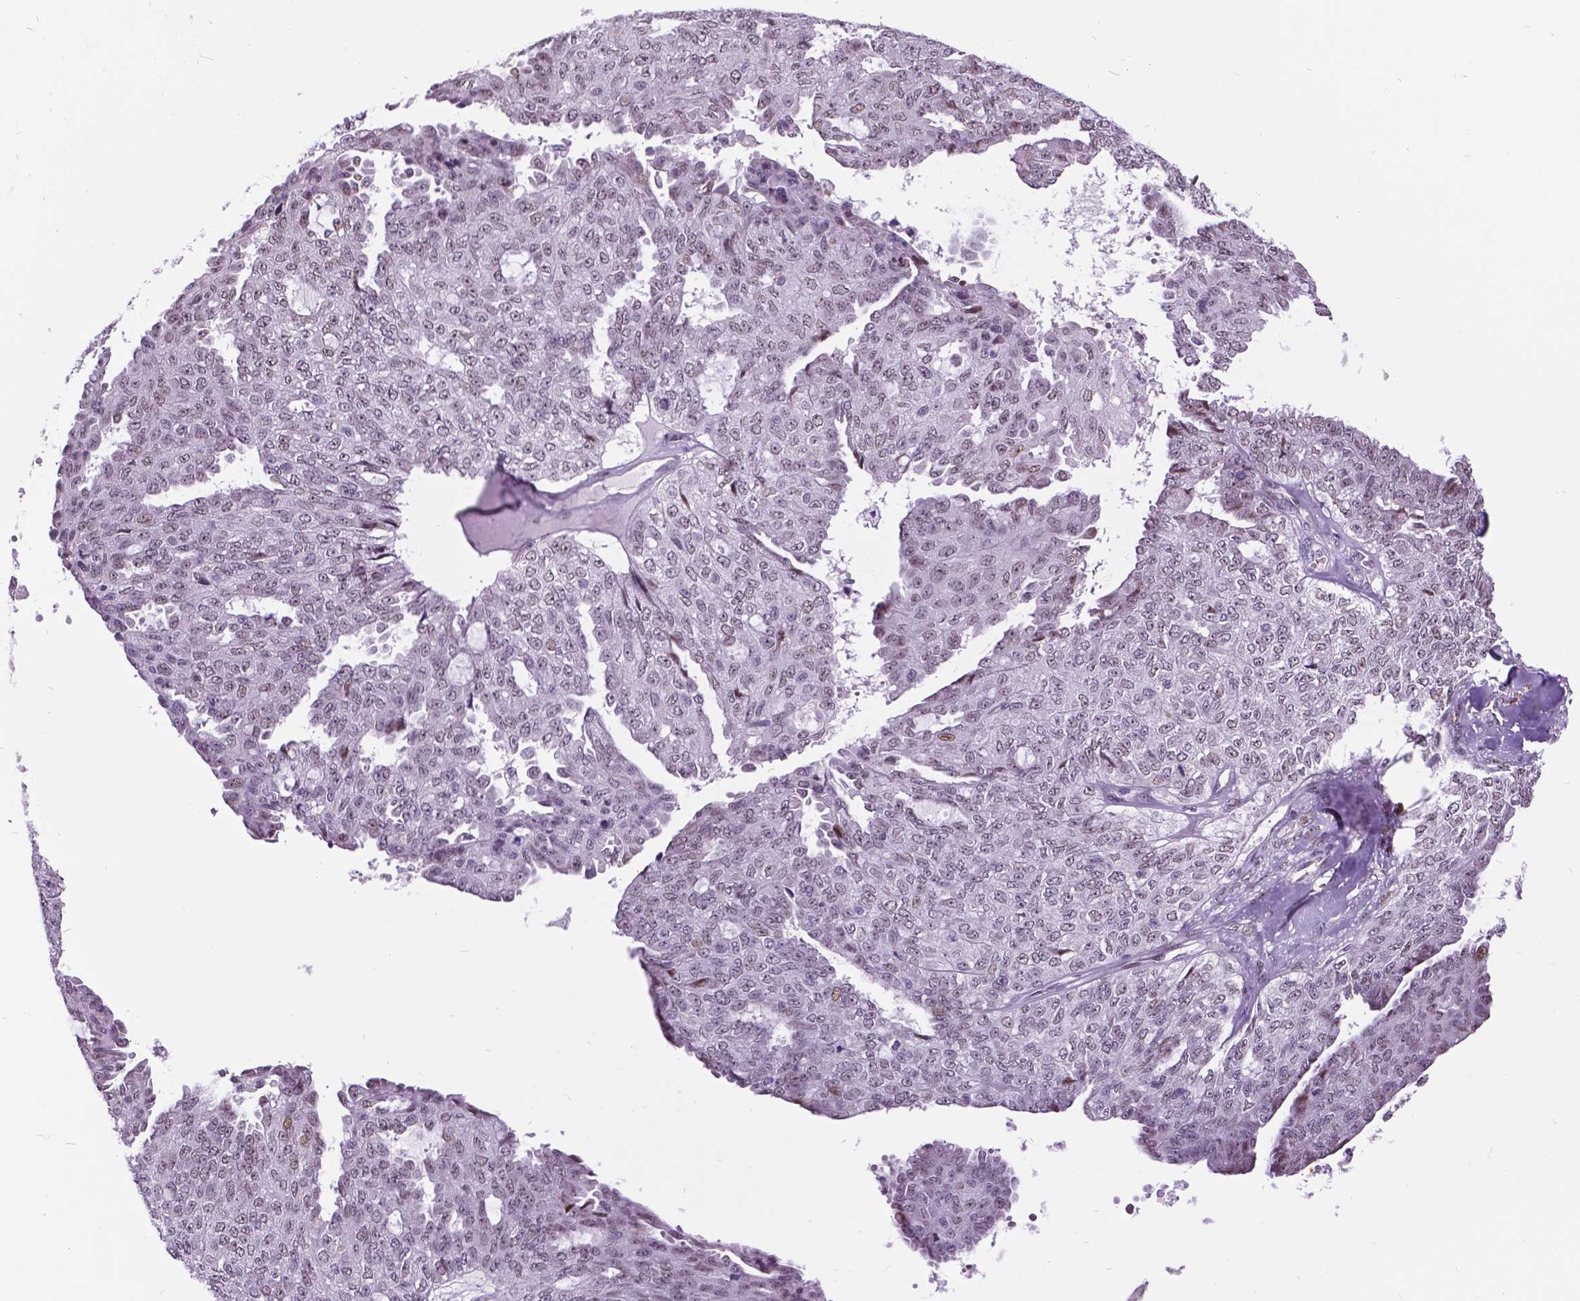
{"staining": {"intensity": "negative", "quantity": "none", "location": "none"}, "tissue": "ovarian cancer", "cell_type": "Tumor cells", "image_type": "cancer", "snomed": [{"axis": "morphology", "description": "Cystadenocarcinoma, serous, NOS"}, {"axis": "topography", "description": "Ovary"}], "caption": "The photomicrograph displays no significant expression in tumor cells of serous cystadenocarcinoma (ovarian). (DAB (3,3'-diaminobenzidine) immunohistochemistry visualized using brightfield microscopy, high magnification).", "gene": "DPF3", "patient": {"sex": "female", "age": 71}}